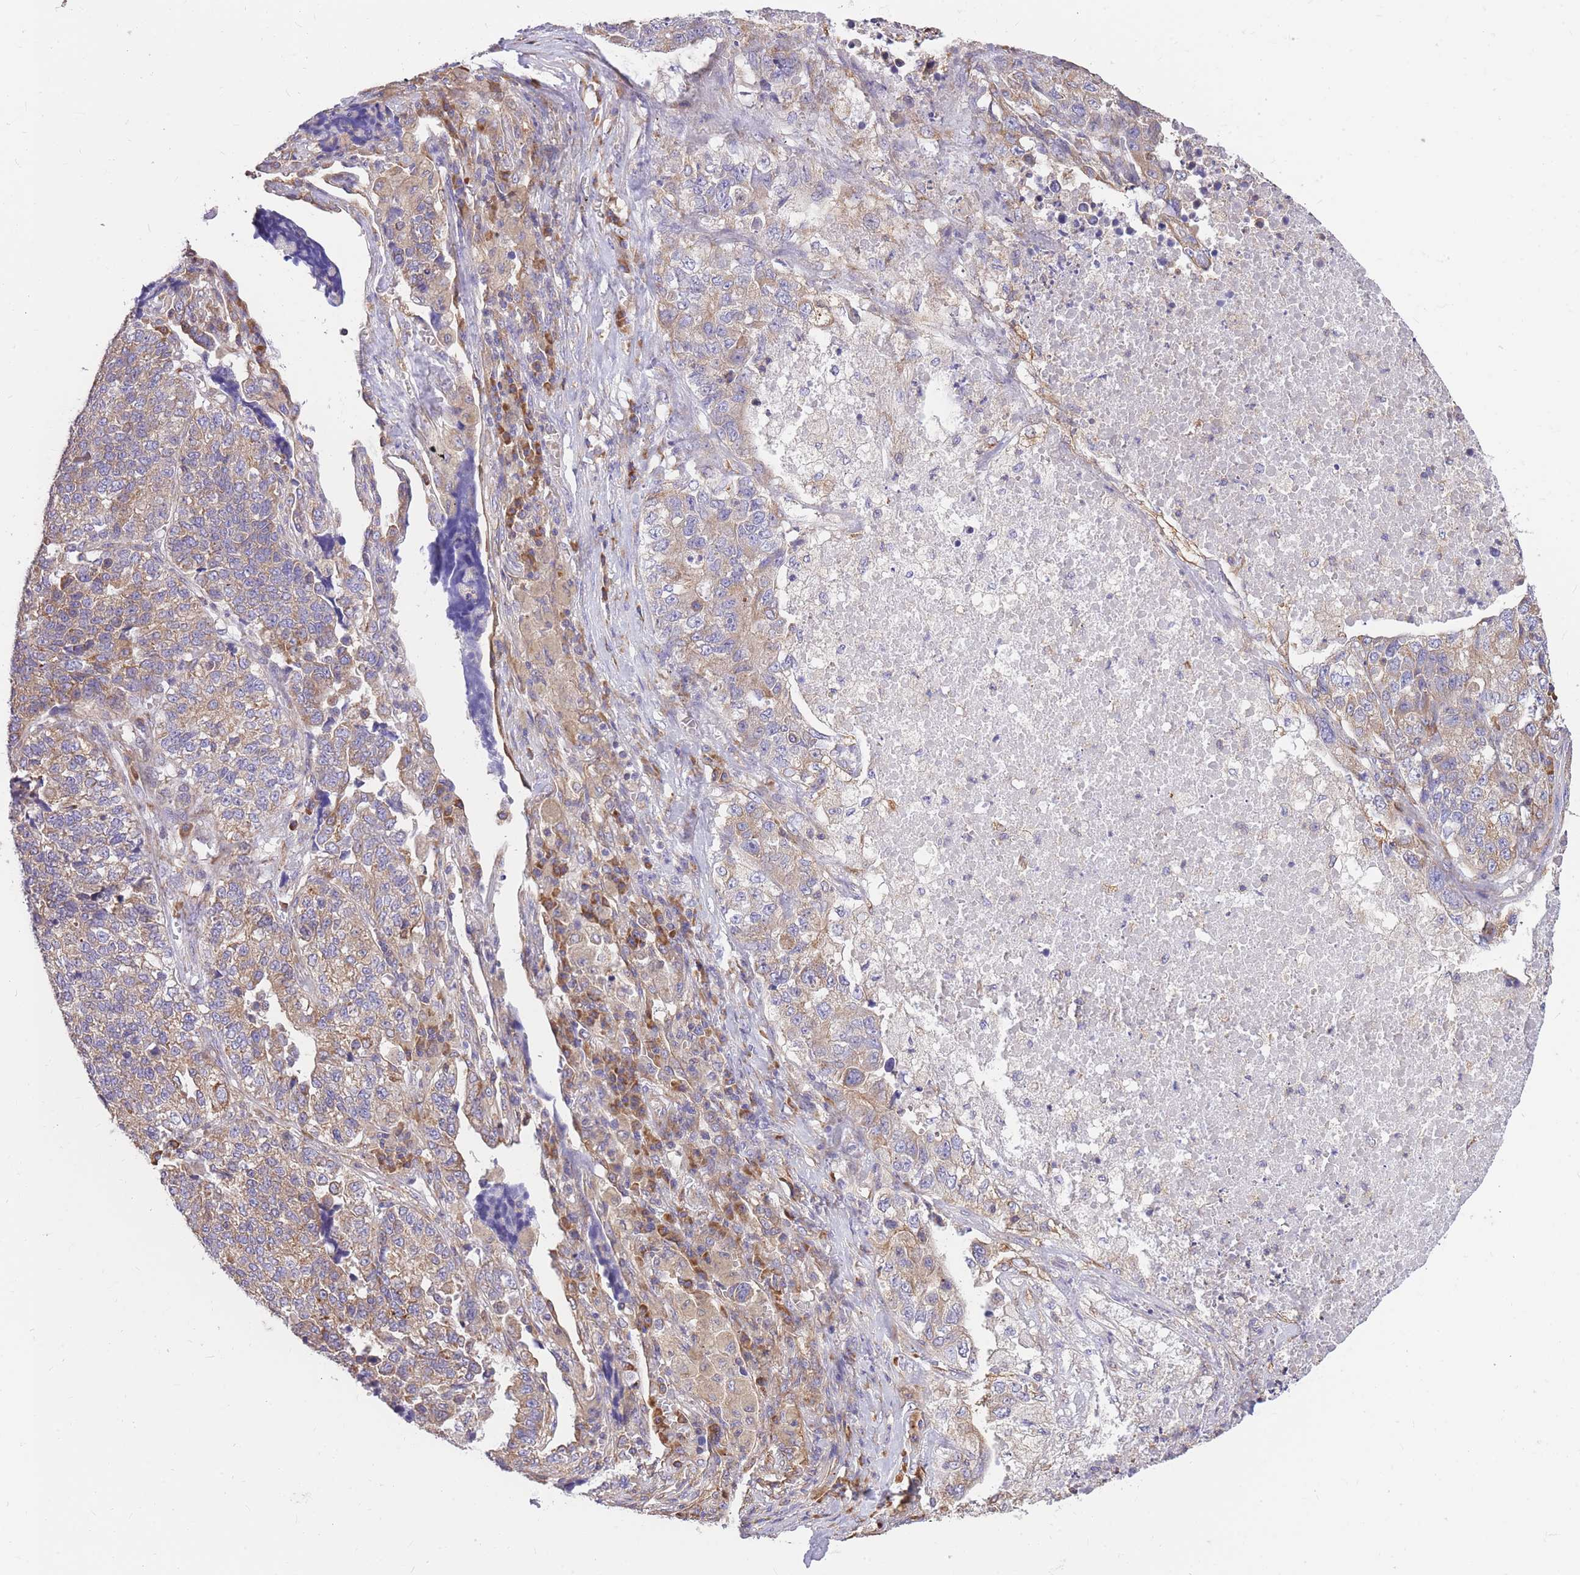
{"staining": {"intensity": "weak", "quantity": ">75%", "location": "cytoplasmic/membranous"}, "tissue": "lung cancer", "cell_type": "Tumor cells", "image_type": "cancer", "snomed": [{"axis": "morphology", "description": "Adenocarcinoma, NOS"}, {"axis": "topography", "description": "Lung"}], "caption": "Lung adenocarcinoma tissue exhibits weak cytoplasmic/membranous staining in about >75% of tumor cells, visualized by immunohistochemistry.", "gene": "GBP7", "patient": {"sex": "male", "age": 49}}